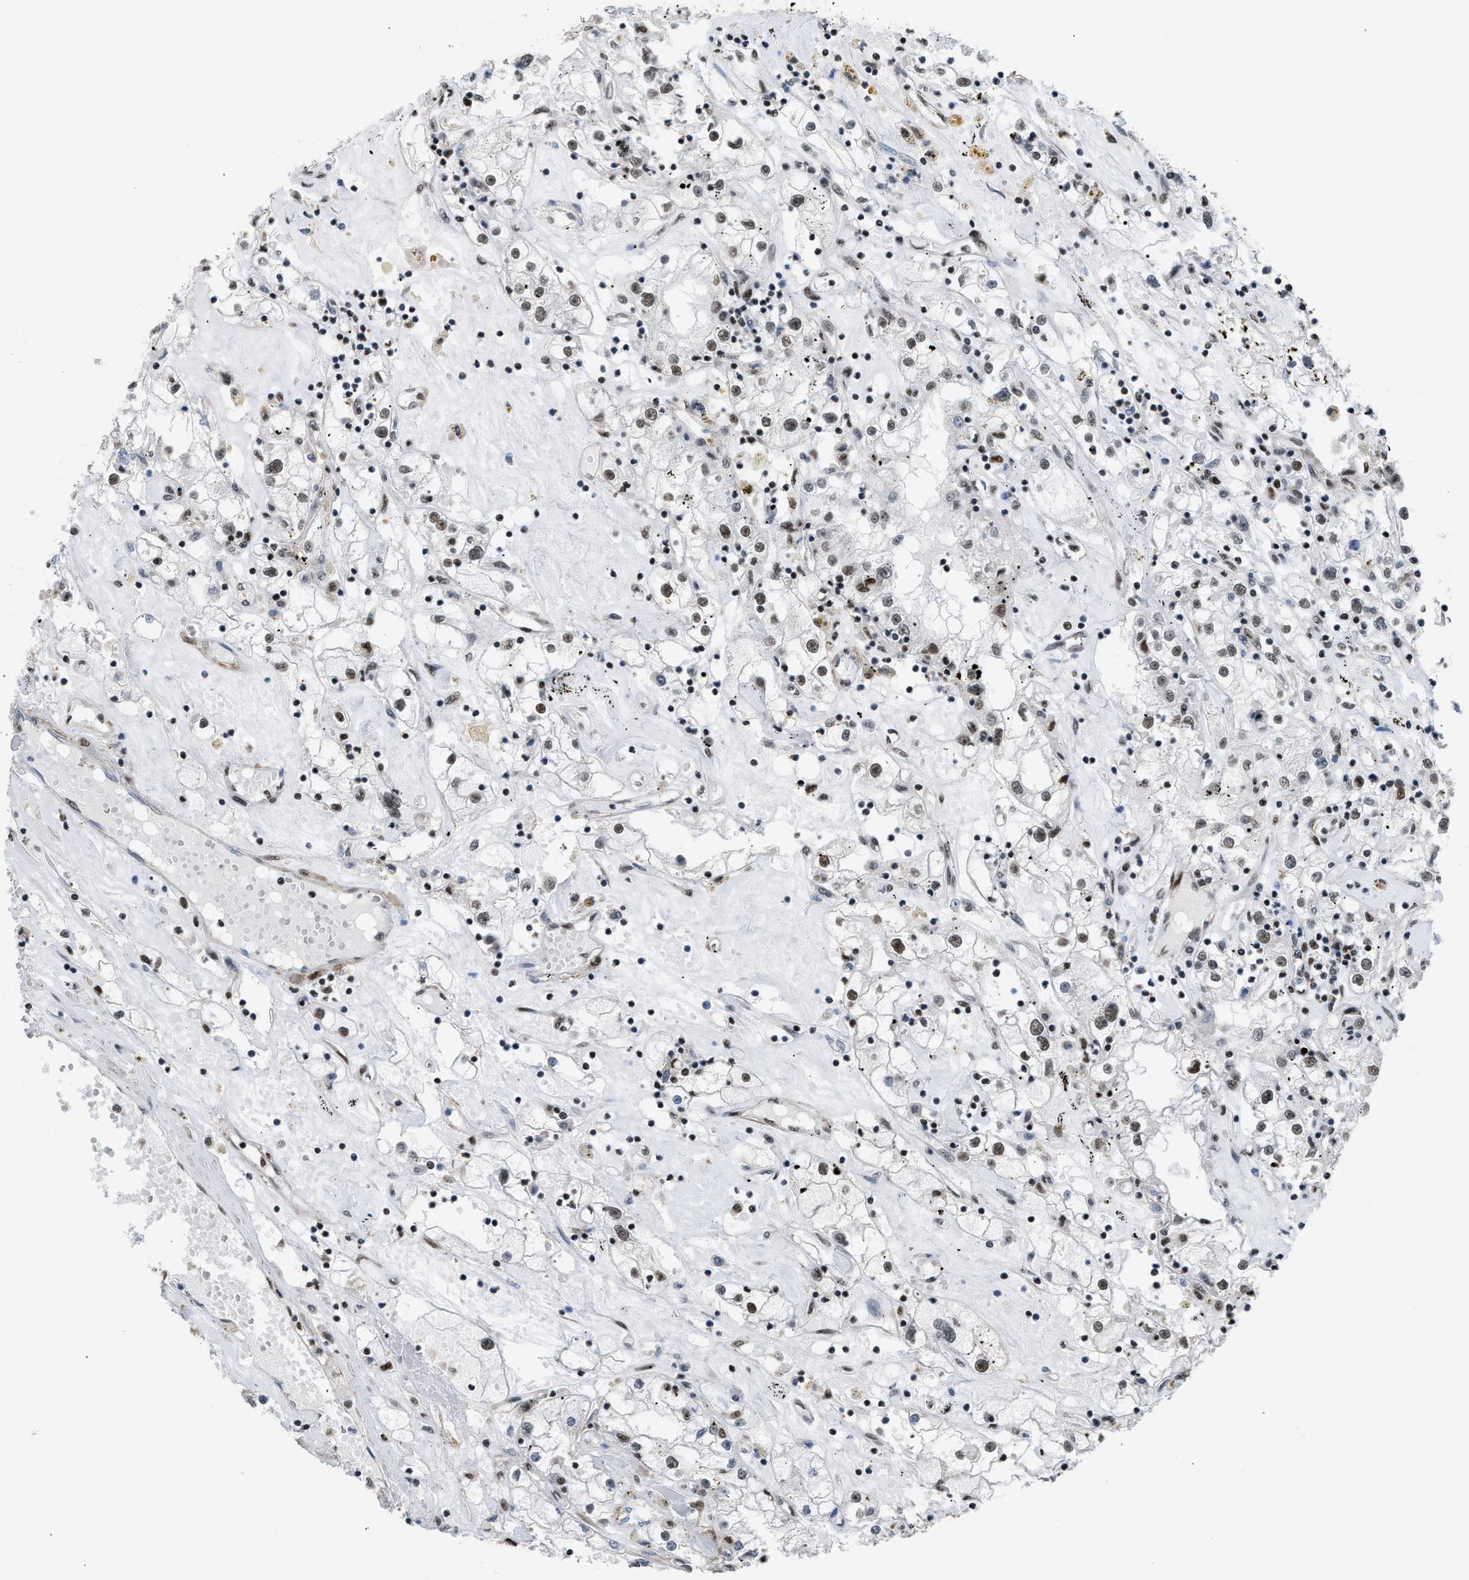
{"staining": {"intensity": "moderate", "quantity": ">75%", "location": "nuclear"}, "tissue": "renal cancer", "cell_type": "Tumor cells", "image_type": "cancer", "snomed": [{"axis": "morphology", "description": "Adenocarcinoma, NOS"}, {"axis": "topography", "description": "Kidney"}], "caption": "This micrograph reveals renal cancer stained with IHC to label a protein in brown. The nuclear of tumor cells show moderate positivity for the protein. Nuclei are counter-stained blue.", "gene": "SCAF4", "patient": {"sex": "male", "age": 56}}